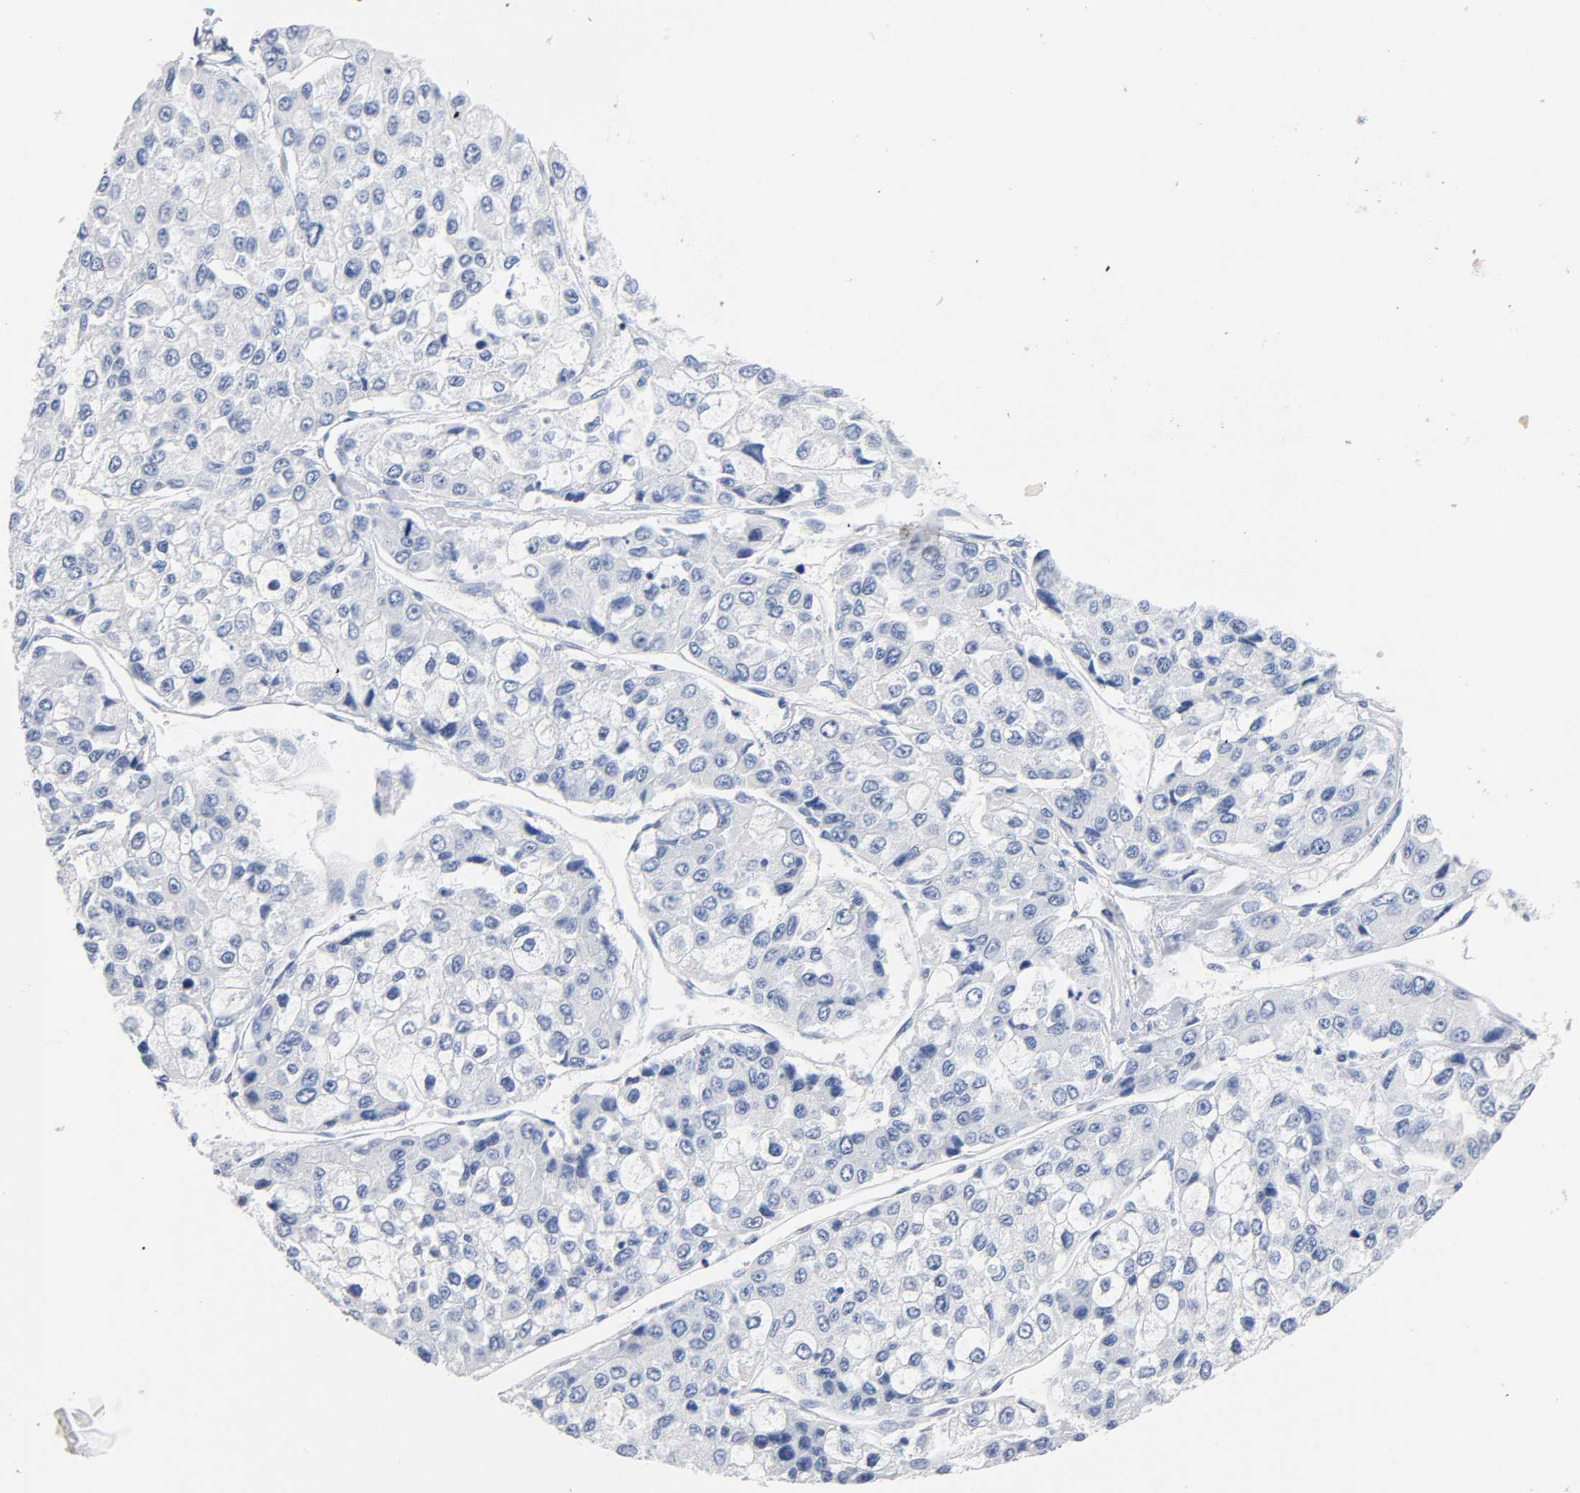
{"staining": {"intensity": "negative", "quantity": "none", "location": "none"}, "tissue": "liver cancer", "cell_type": "Tumor cells", "image_type": "cancer", "snomed": [{"axis": "morphology", "description": "Carcinoma, Hepatocellular, NOS"}, {"axis": "topography", "description": "Liver"}], "caption": "Immunohistochemistry (IHC) image of neoplastic tissue: human hepatocellular carcinoma (liver) stained with DAB (3,3'-diaminobenzidine) exhibits no significant protein staining in tumor cells.", "gene": "MALT1", "patient": {"sex": "female", "age": 66}}